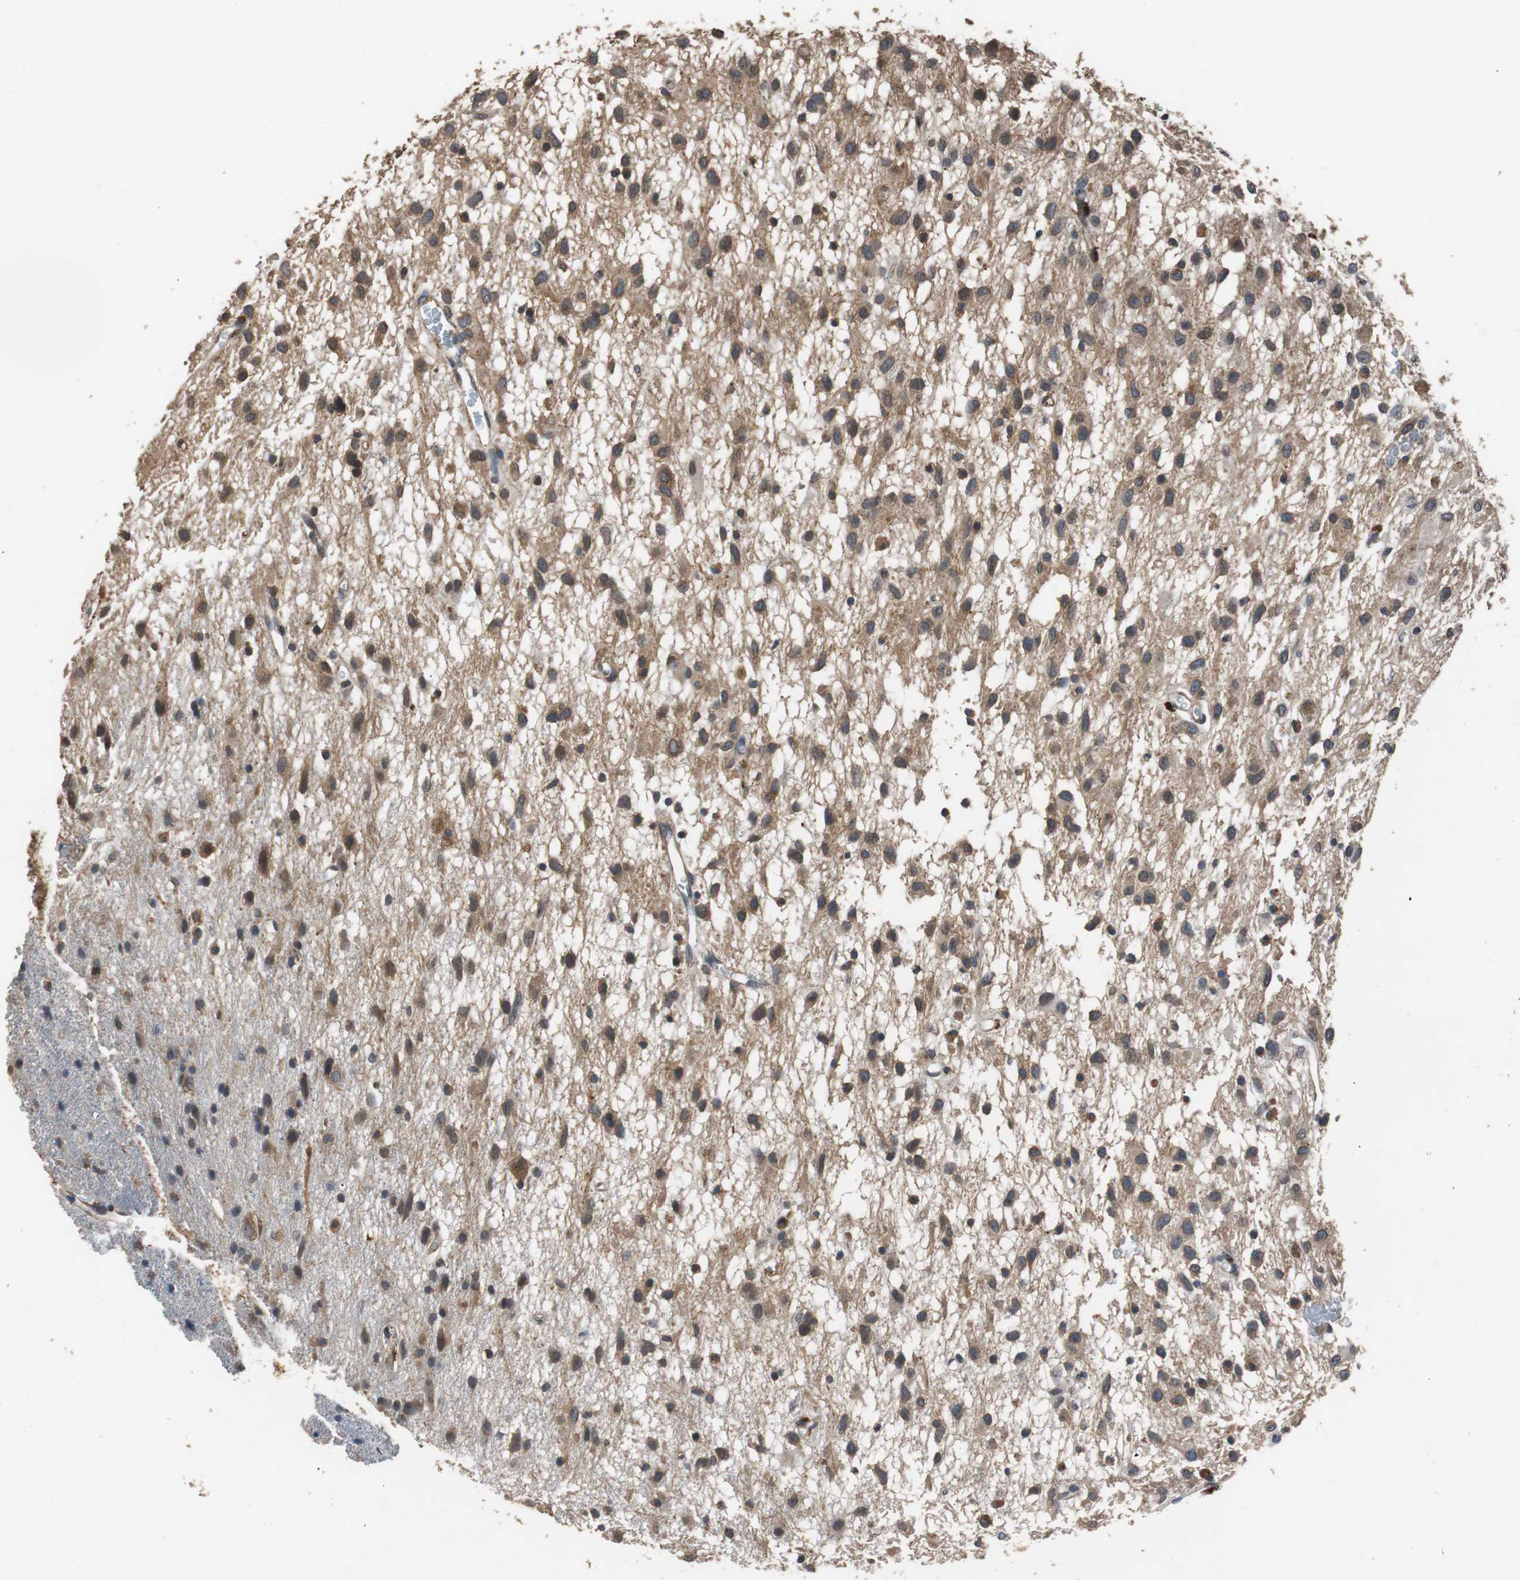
{"staining": {"intensity": "moderate", "quantity": ">75%", "location": "cytoplasmic/membranous"}, "tissue": "glioma", "cell_type": "Tumor cells", "image_type": "cancer", "snomed": [{"axis": "morphology", "description": "Glioma, malignant, Low grade"}, {"axis": "topography", "description": "Brain"}], "caption": "This photomicrograph demonstrates malignant glioma (low-grade) stained with IHC to label a protein in brown. The cytoplasmic/membranous of tumor cells show moderate positivity for the protein. Nuclei are counter-stained blue.", "gene": "PITRM1", "patient": {"sex": "male", "age": 77}}